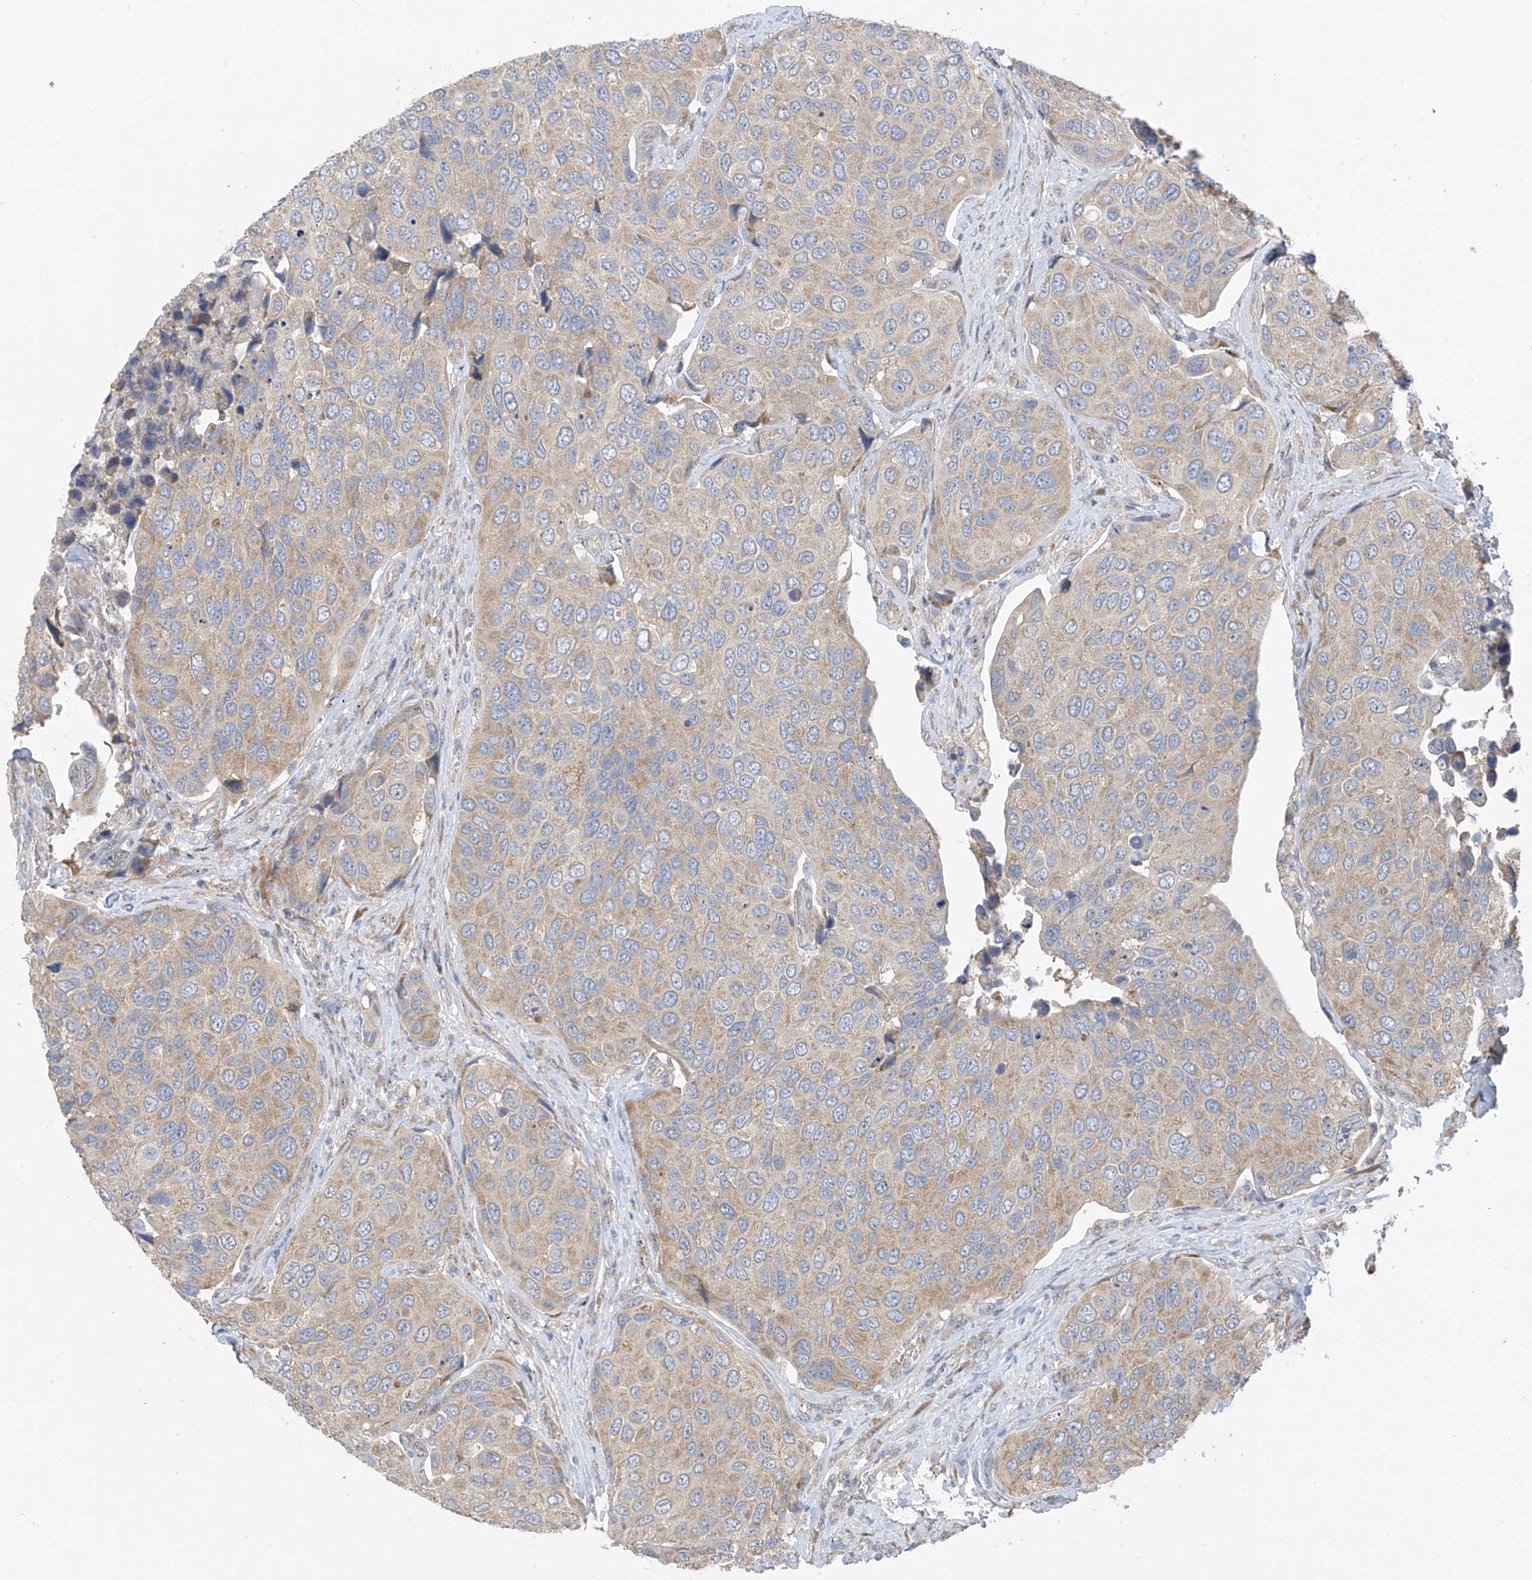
{"staining": {"intensity": "weak", "quantity": "25%-75%", "location": "cytoplasmic/membranous"}, "tissue": "urothelial cancer", "cell_type": "Tumor cells", "image_type": "cancer", "snomed": [{"axis": "morphology", "description": "Urothelial carcinoma, High grade"}, {"axis": "topography", "description": "Urinary bladder"}], "caption": "Immunohistochemistry image of neoplastic tissue: human urothelial cancer stained using IHC displays low levels of weak protein expression localized specifically in the cytoplasmic/membranous of tumor cells, appearing as a cytoplasmic/membranous brown color.", "gene": "RPL4", "patient": {"sex": "male", "age": 74}}